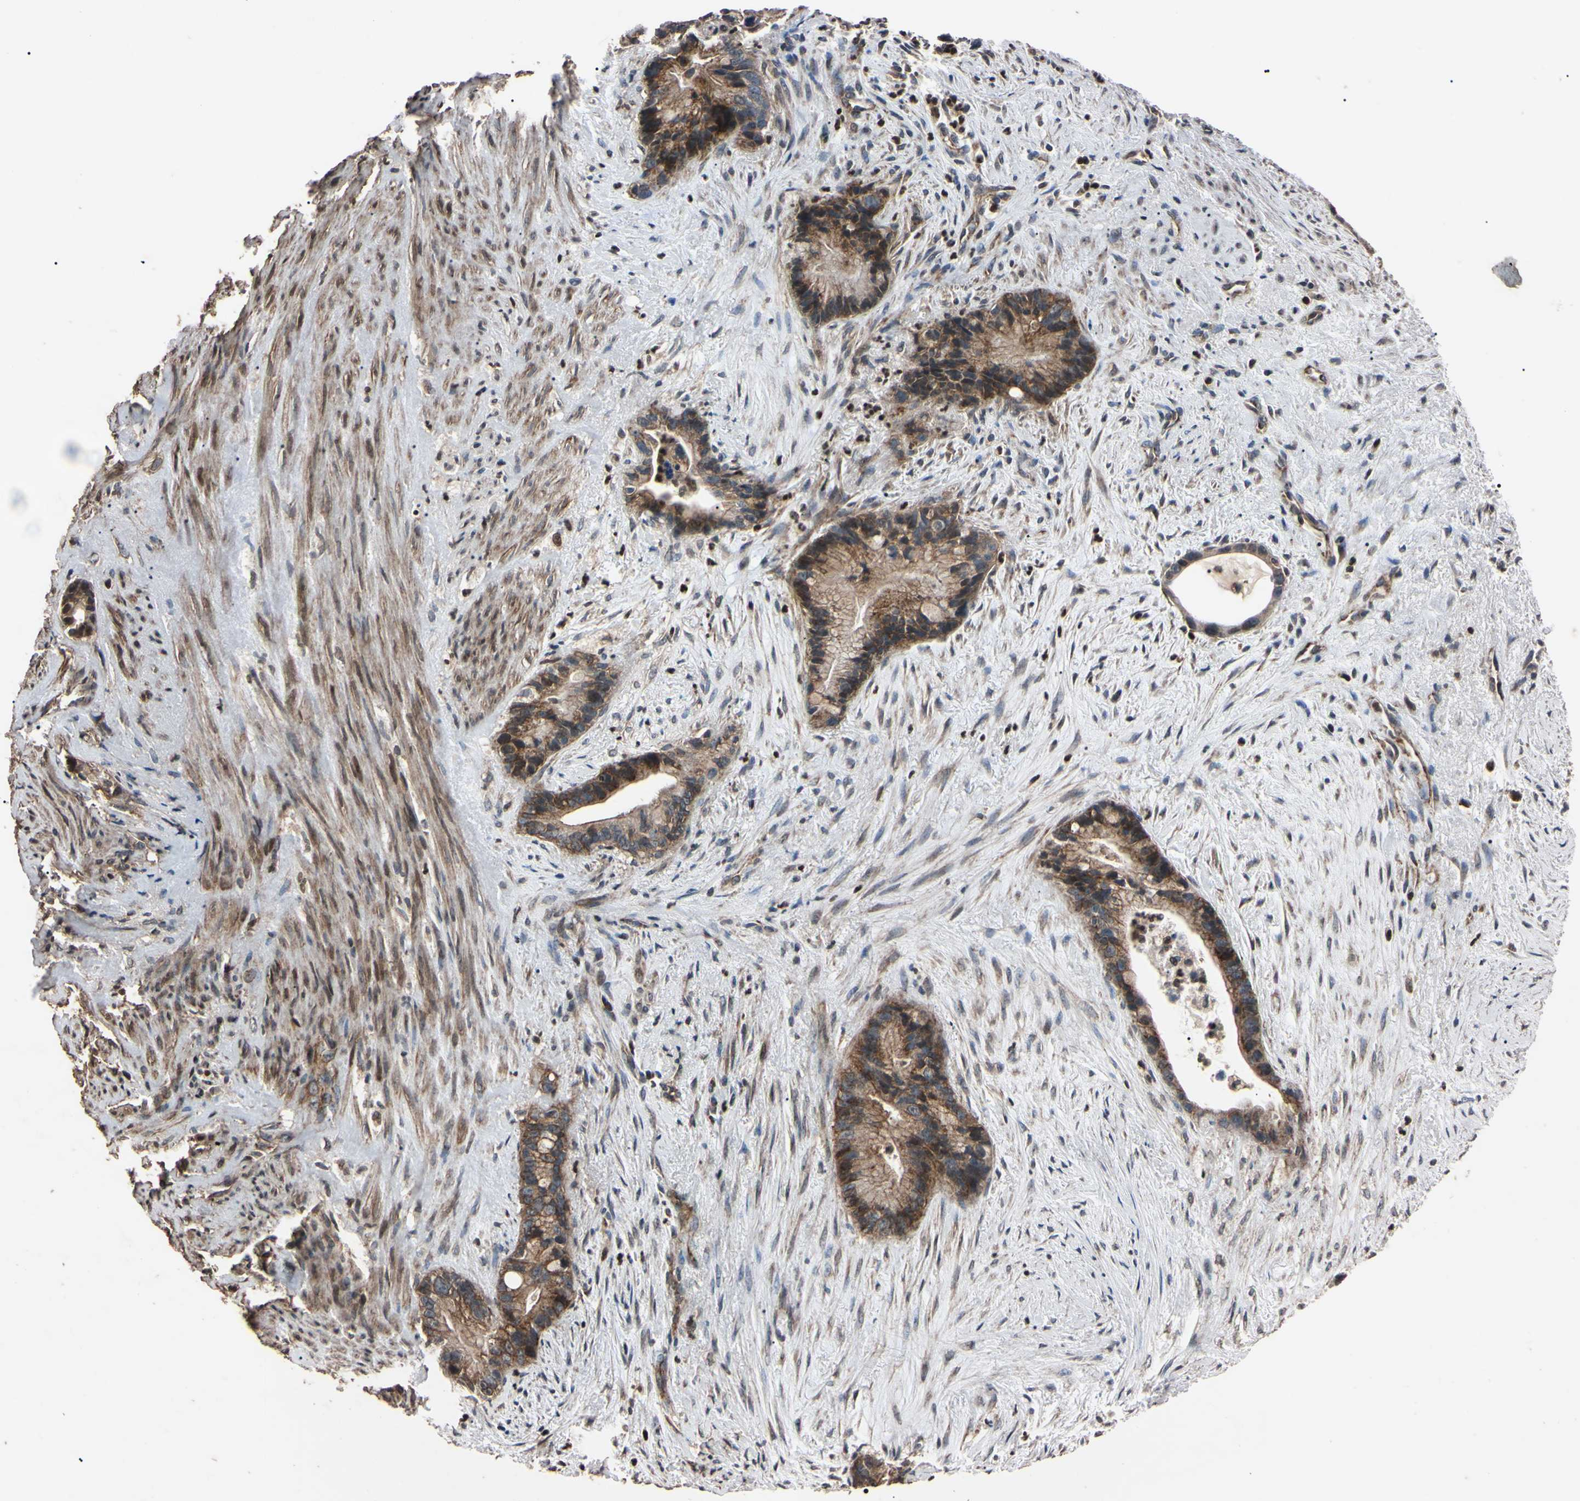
{"staining": {"intensity": "weak", "quantity": ">75%", "location": "cytoplasmic/membranous"}, "tissue": "liver cancer", "cell_type": "Tumor cells", "image_type": "cancer", "snomed": [{"axis": "morphology", "description": "Cholangiocarcinoma"}, {"axis": "topography", "description": "Liver"}], "caption": "Immunohistochemistry histopathology image of neoplastic tissue: liver cholangiocarcinoma stained using IHC shows low levels of weak protein expression localized specifically in the cytoplasmic/membranous of tumor cells, appearing as a cytoplasmic/membranous brown color.", "gene": "TNFRSF1A", "patient": {"sex": "female", "age": 55}}